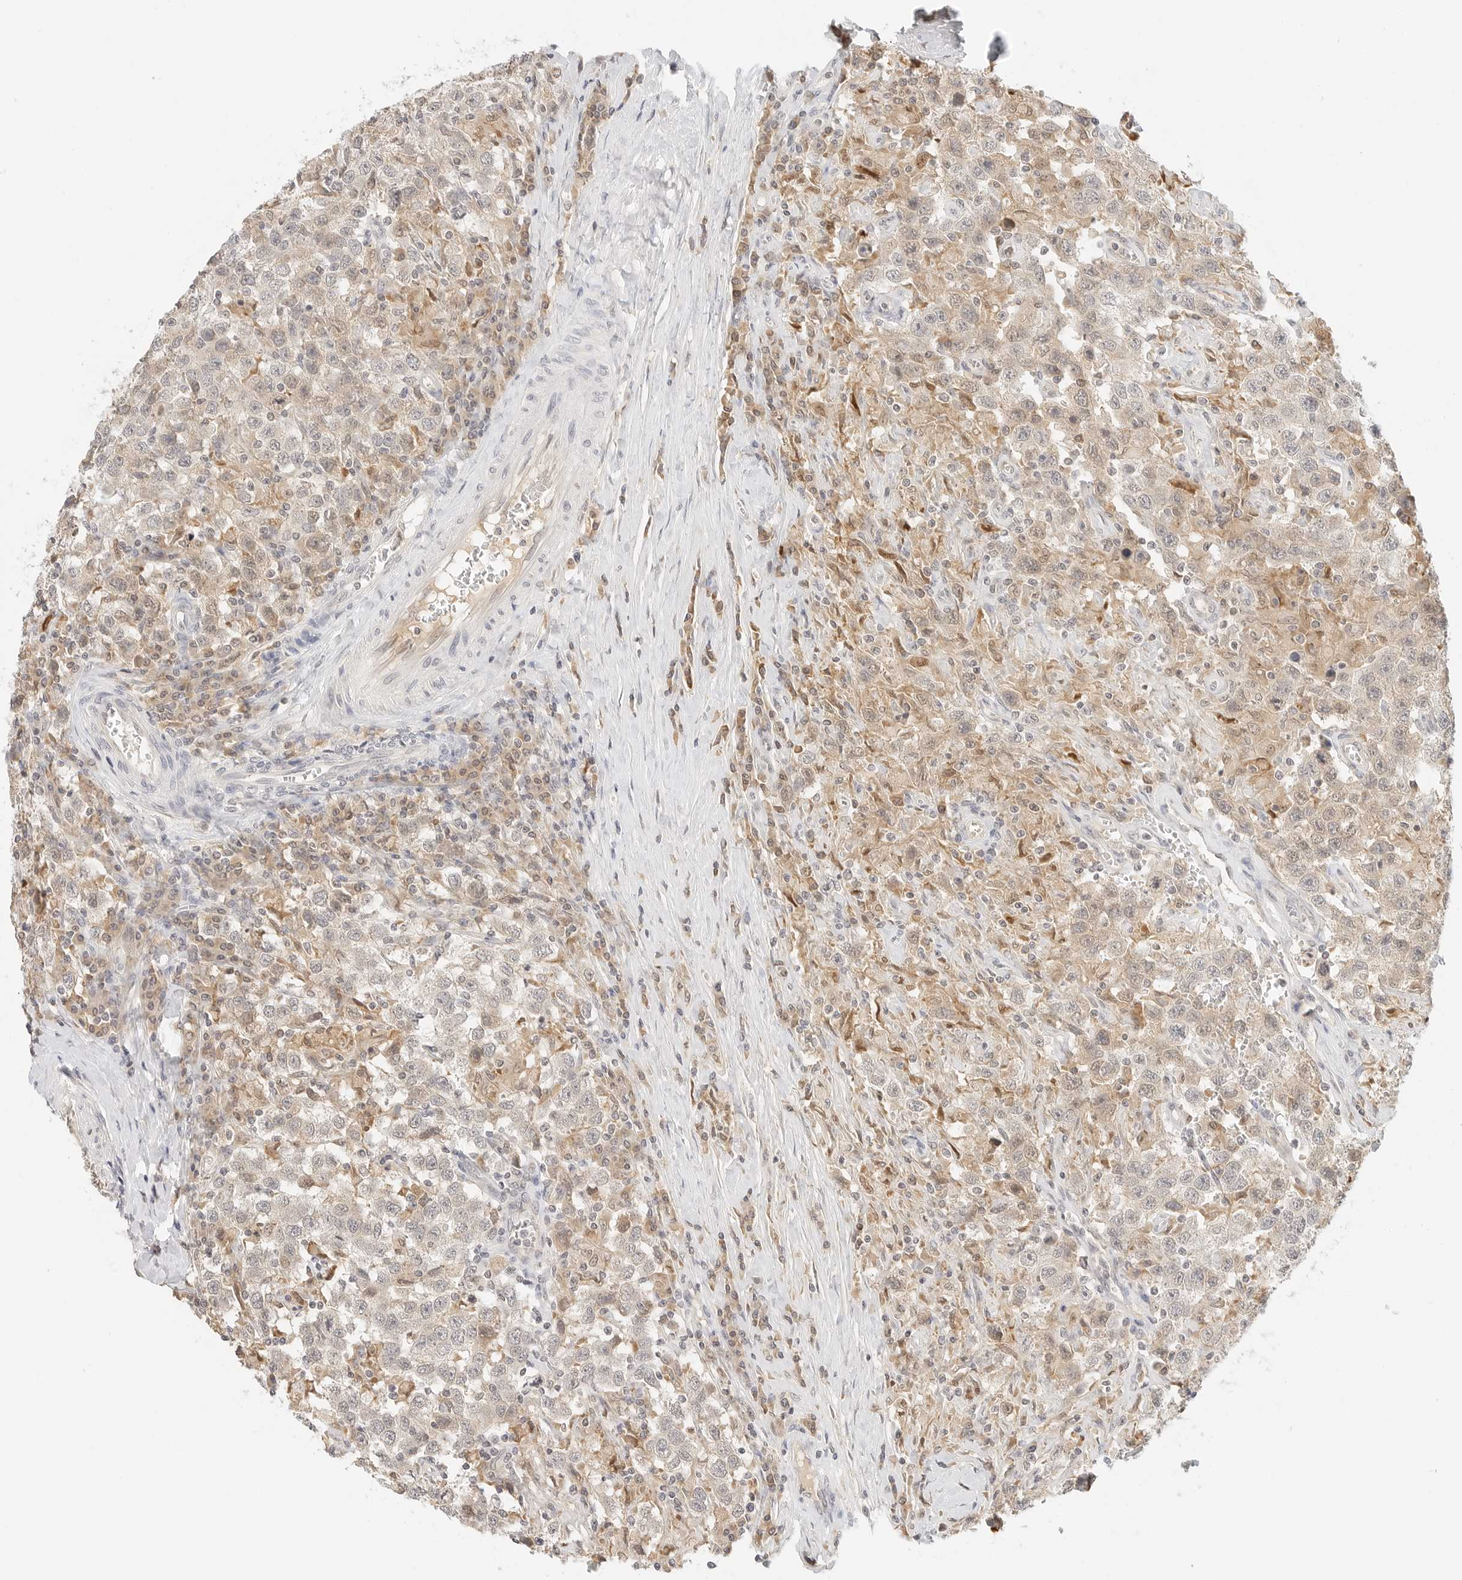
{"staining": {"intensity": "weak", "quantity": "<25%", "location": "cytoplasmic/membranous"}, "tissue": "testis cancer", "cell_type": "Tumor cells", "image_type": "cancer", "snomed": [{"axis": "morphology", "description": "Seminoma, NOS"}, {"axis": "topography", "description": "Testis"}], "caption": "A high-resolution image shows immunohistochemistry (IHC) staining of testis seminoma, which shows no significant expression in tumor cells.", "gene": "NEO1", "patient": {"sex": "male", "age": 41}}